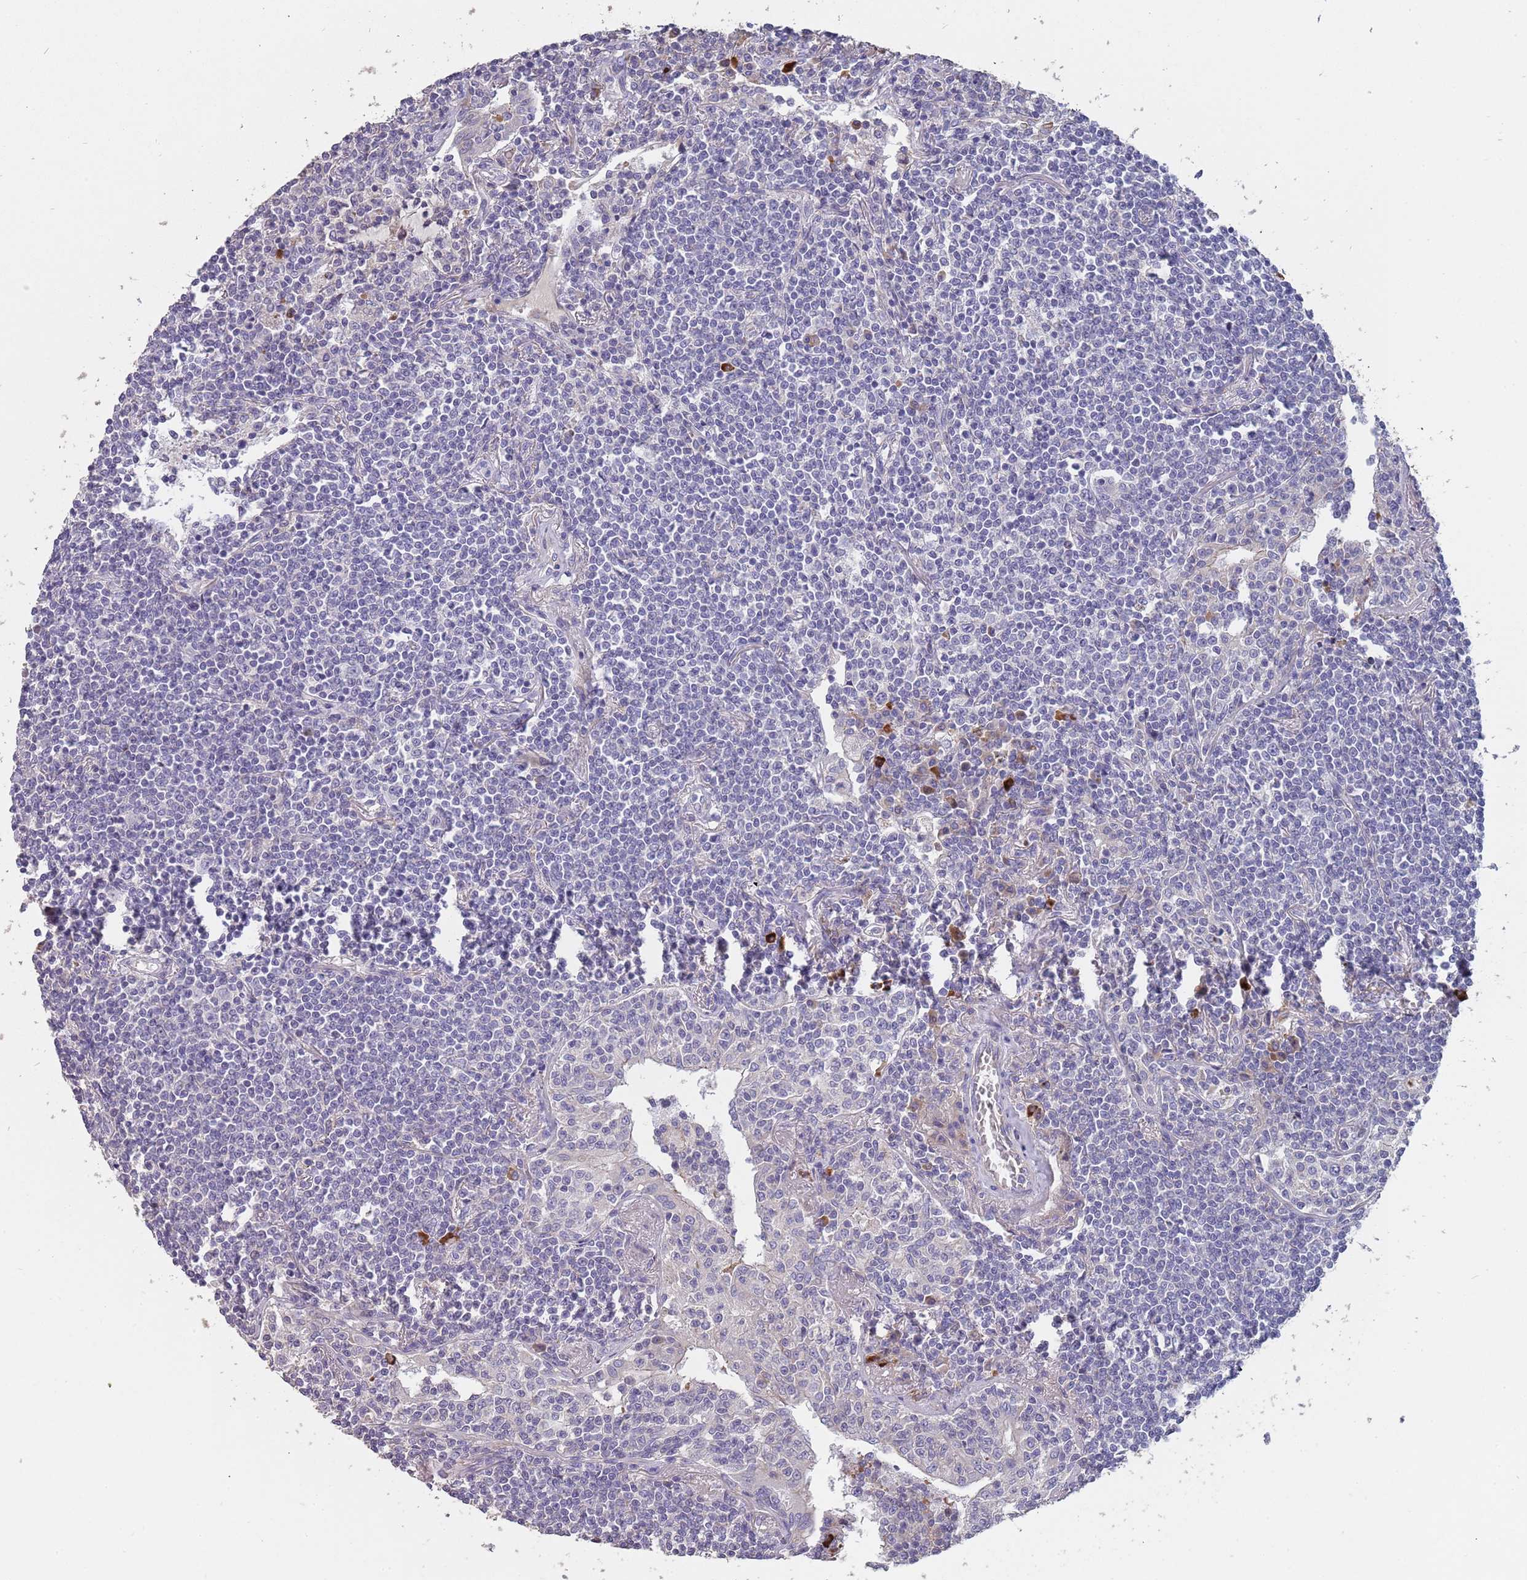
{"staining": {"intensity": "negative", "quantity": "none", "location": "none"}, "tissue": "lymphoma", "cell_type": "Tumor cells", "image_type": "cancer", "snomed": [{"axis": "morphology", "description": "Malignant lymphoma, non-Hodgkin's type, Low grade"}, {"axis": "topography", "description": "Lung"}], "caption": "Immunohistochemistry (IHC) photomicrograph of human malignant lymphoma, non-Hodgkin's type (low-grade) stained for a protein (brown), which reveals no staining in tumor cells.", "gene": "SUSD1", "patient": {"sex": "female", "age": 71}}